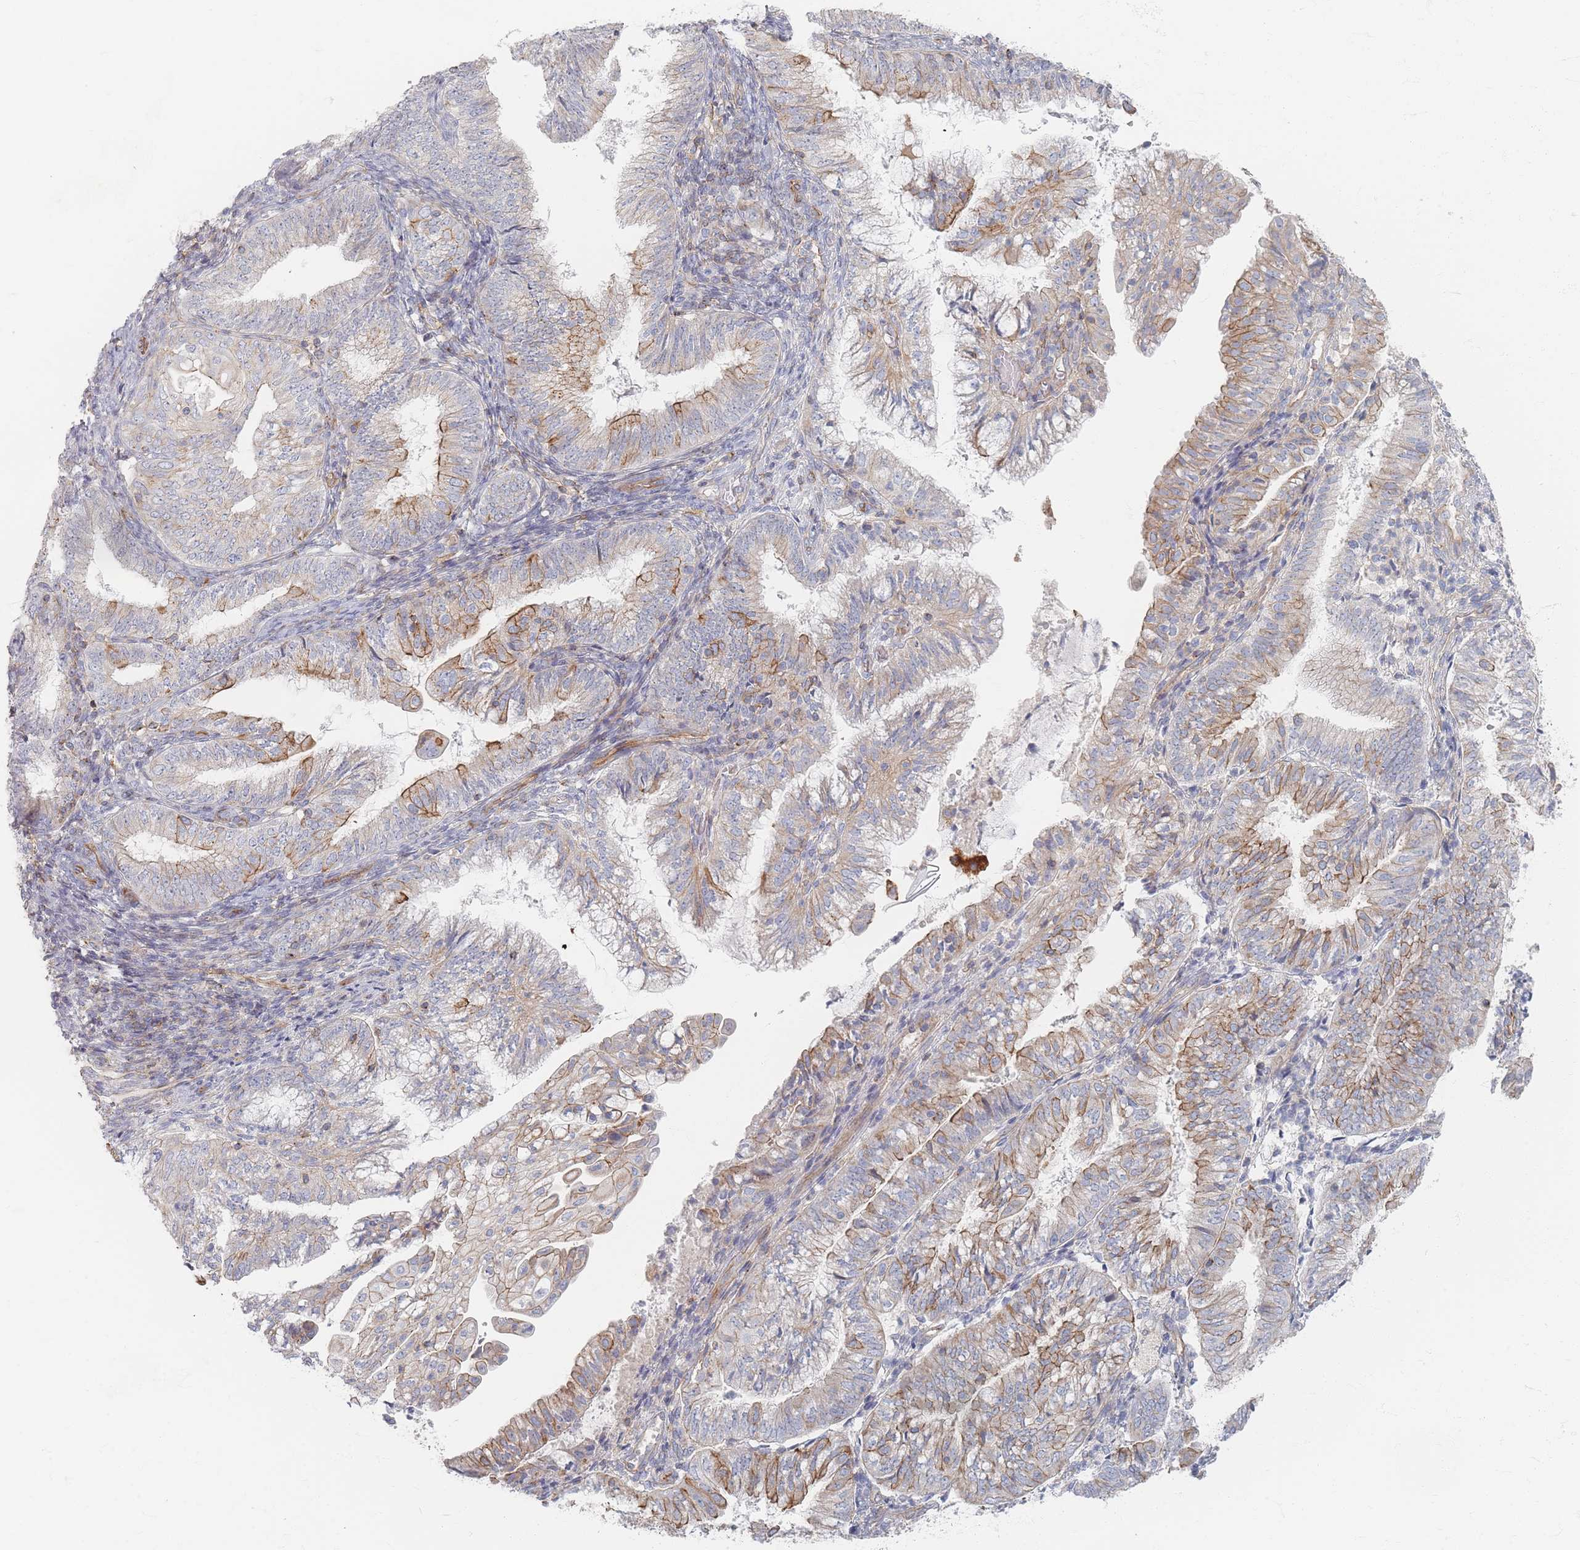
{"staining": {"intensity": "moderate", "quantity": "<25%", "location": "cytoplasmic/membranous"}, "tissue": "endometrial cancer", "cell_type": "Tumor cells", "image_type": "cancer", "snomed": [{"axis": "morphology", "description": "Adenocarcinoma, NOS"}, {"axis": "topography", "description": "Endometrium"}], "caption": "Brown immunohistochemical staining in human endometrial cancer (adenocarcinoma) shows moderate cytoplasmic/membranous positivity in approximately <25% of tumor cells. The protein is shown in brown color, while the nuclei are stained blue.", "gene": "GNB1", "patient": {"sex": "female", "age": 55}}